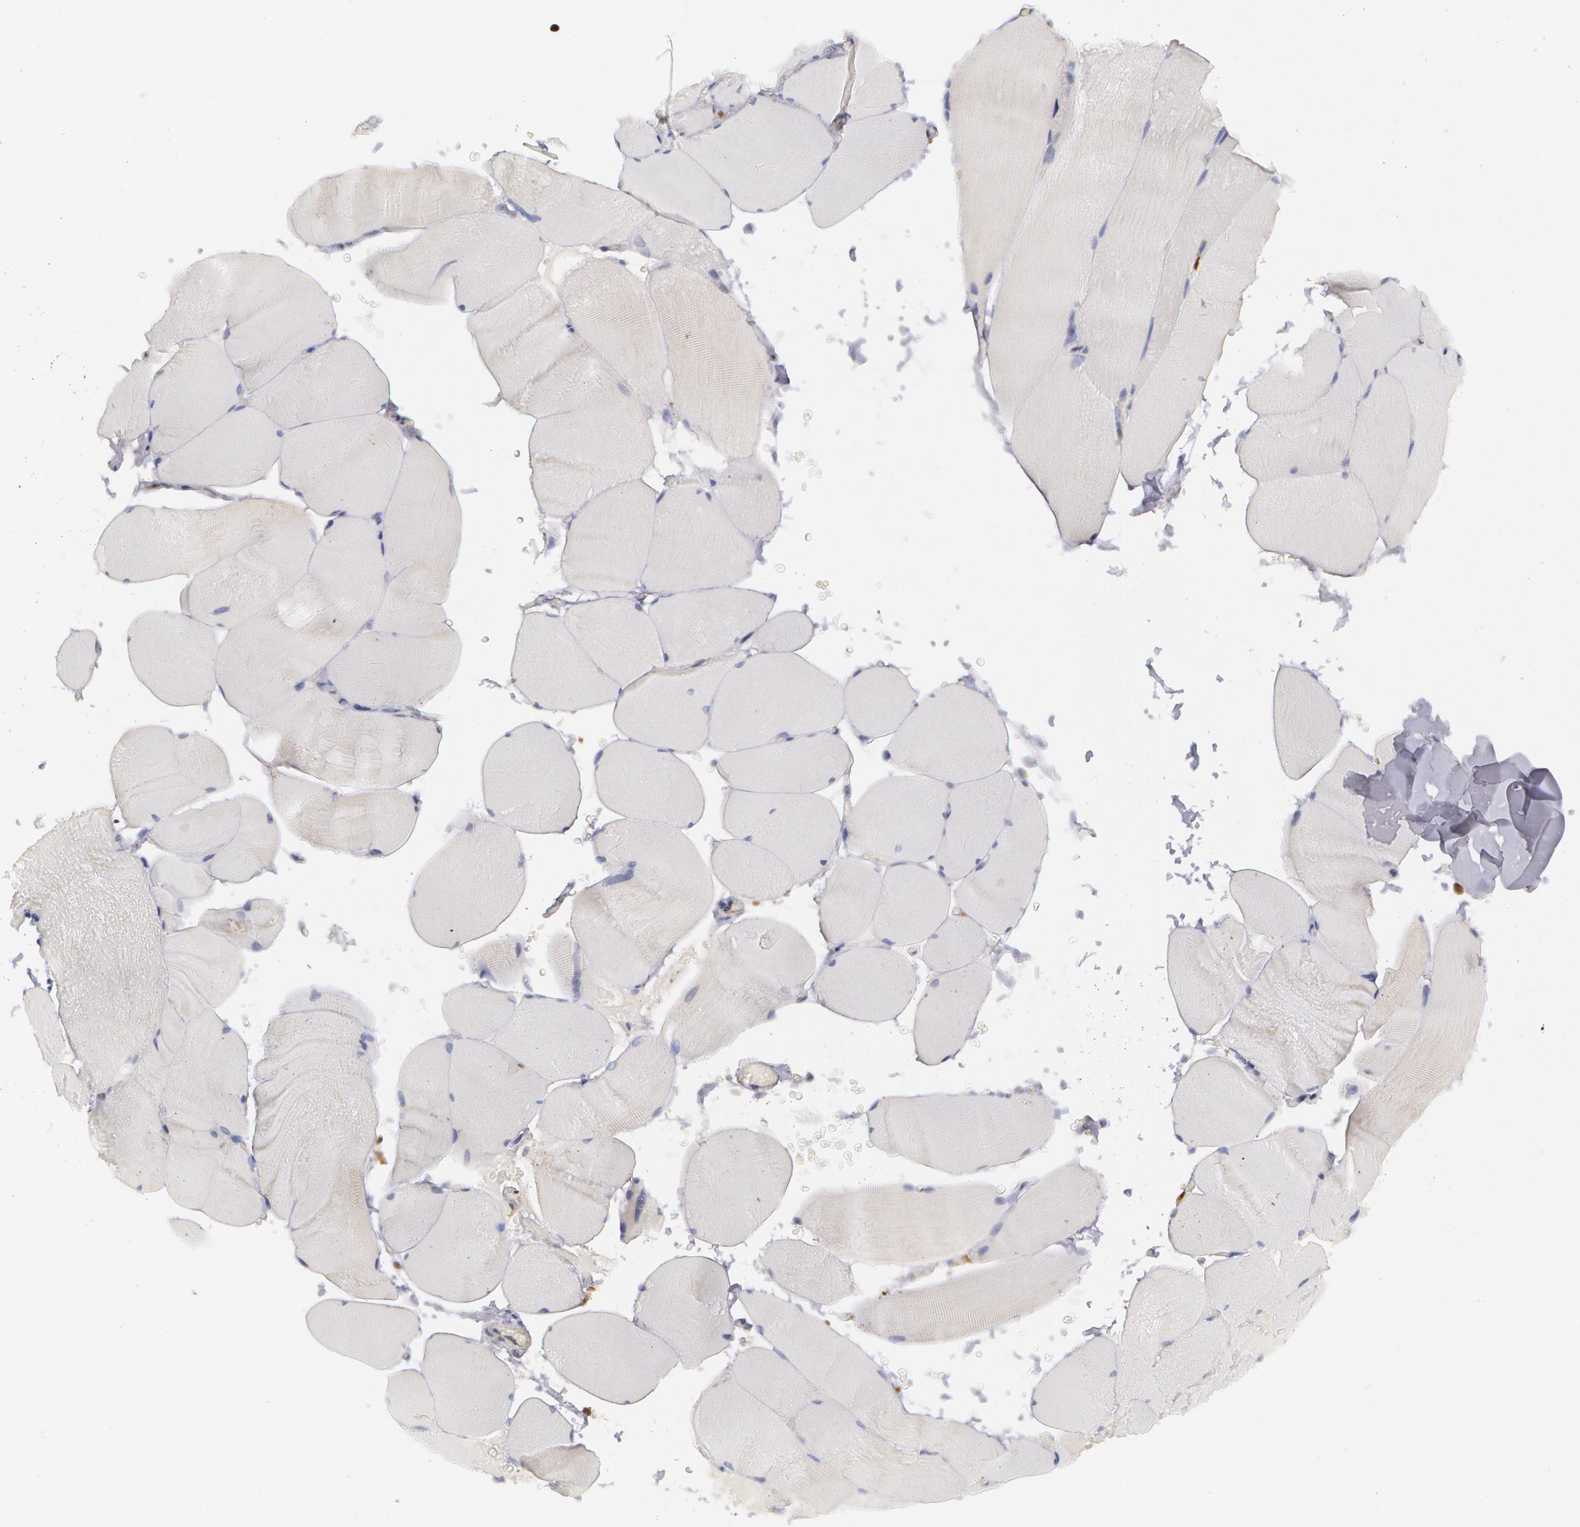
{"staining": {"intensity": "negative", "quantity": "none", "location": "none"}, "tissue": "skeletal muscle", "cell_type": "Myocytes", "image_type": "normal", "snomed": [{"axis": "morphology", "description": "Normal tissue, NOS"}, {"axis": "topography", "description": "Skeletal muscle"}], "caption": "This is an immunohistochemistry photomicrograph of normal human skeletal muscle. There is no staining in myocytes.", "gene": "SYK", "patient": {"sex": "male", "age": 71}}